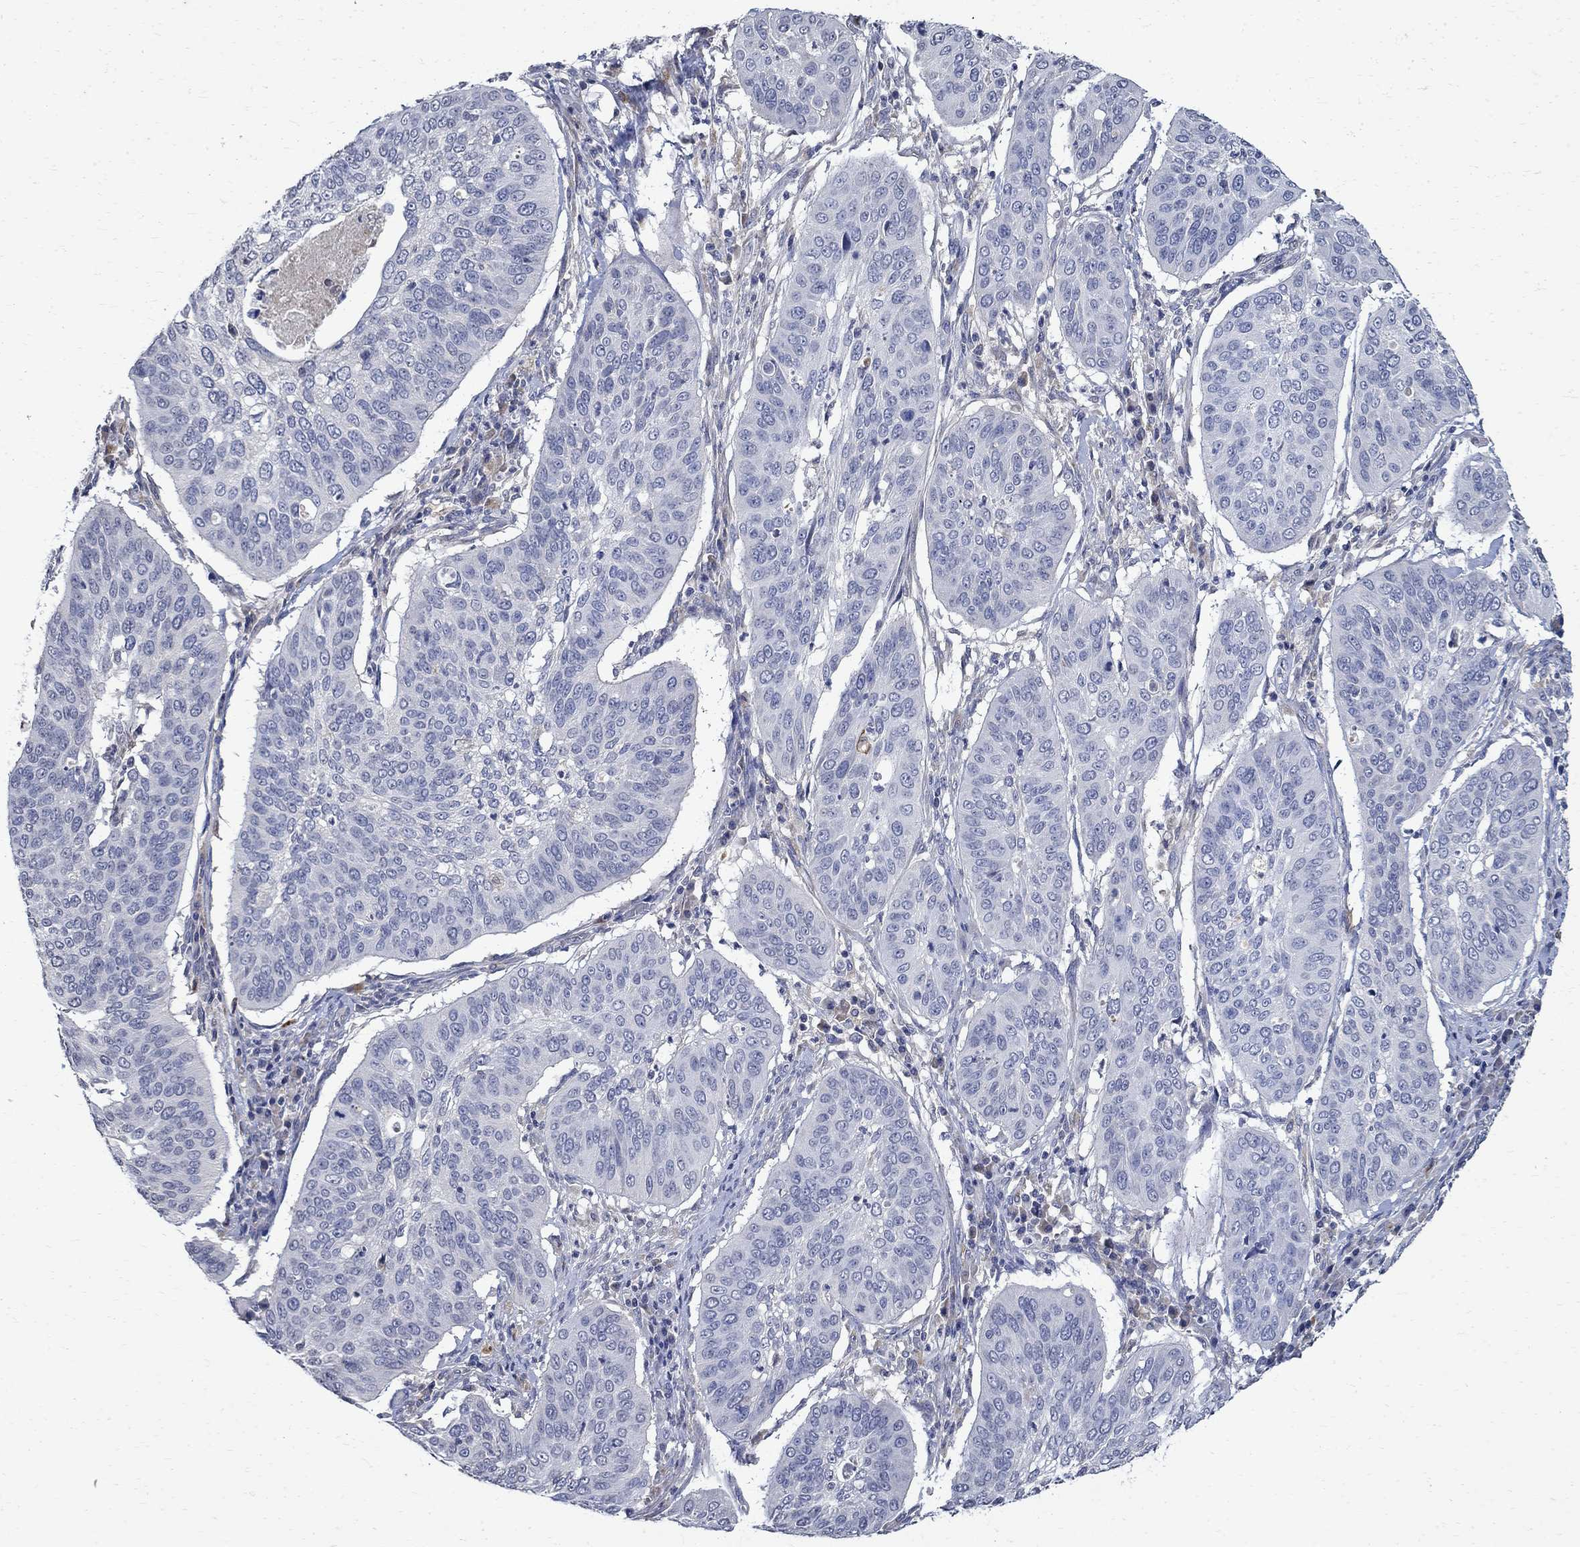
{"staining": {"intensity": "negative", "quantity": "none", "location": "none"}, "tissue": "cervical cancer", "cell_type": "Tumor cells", "image_type": "cancer", "snomed": [{"axis": "morphology", "description": "Normal tissue, NOS"}, {"axis": "morphology", "description": "Squamous cell carcinoma, NOS"}, {"axis": "topography", "description": "Cervix"}], "caption": "IHC histopathology image of neoplastic tissue: human cervical cancer stained with DAB displays no significant protein staining in tumor cells. (DAB immunohistochemistry (IHC) visualized using brightfield microscopy, high magnification).", "gene": "TMEM169", "patient": {"sex": "female", "age": 39}}